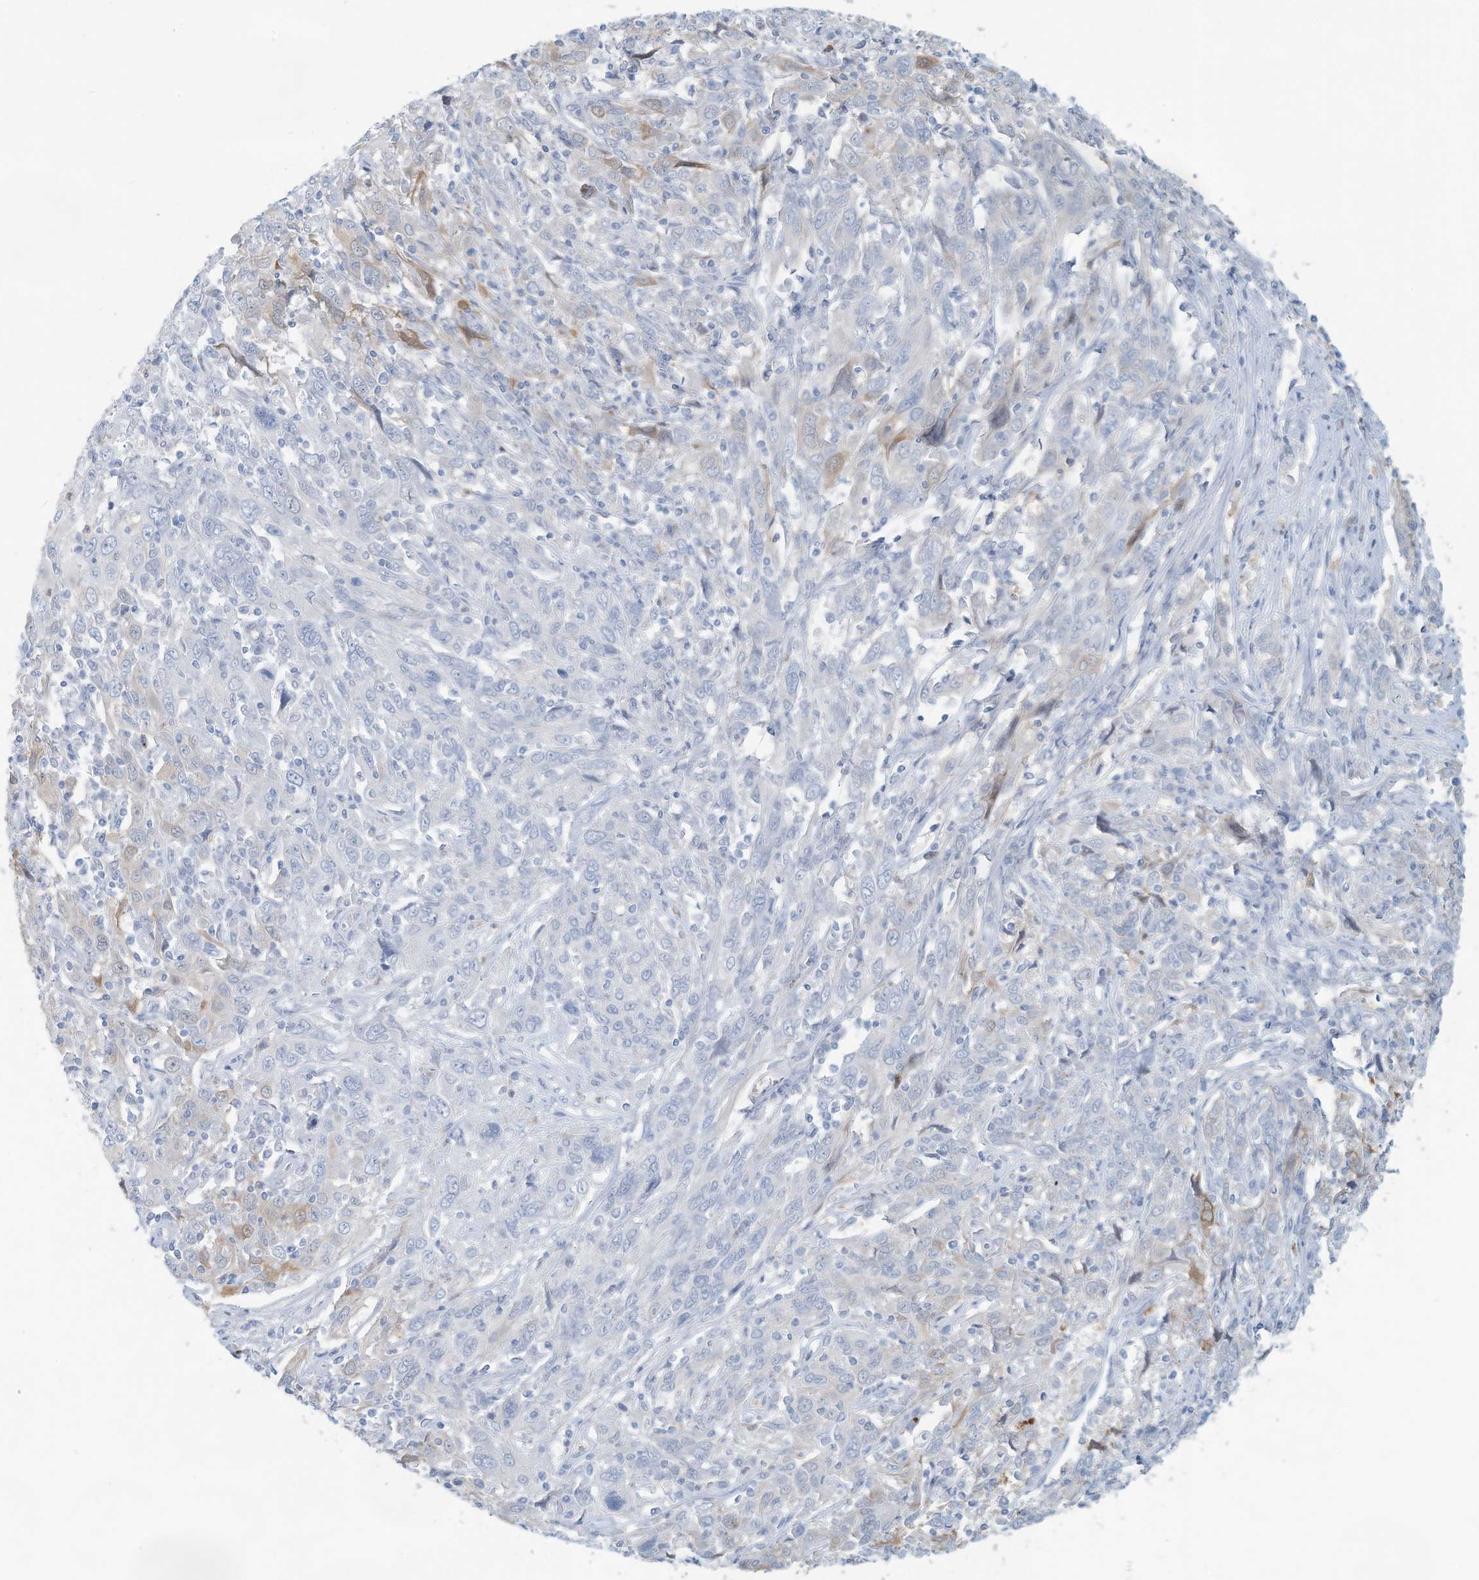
{"staining": {"intensity": "moderate", "quantity": "<25%", "location": "cytoplasmic/membranous"}, "tissue": "cervical cancer", "cell_type": "Tumor cells", "image_type": "cancer", "snomed": [{"axis": "morphology", "description": "Squamous cell carcinoma, NOS"}, {"axis": "topography", "description": "Cervix"}], "caption": "A high-resolution image shows immunohistochemistry (IHC) staining of cervical squamous cell carcinoma, which displays moderate cytoplasmic/membranous expression in about <25% of tumor cells.", "gene": "ERI2", "patient": {"sex": "female", "age": 46}}